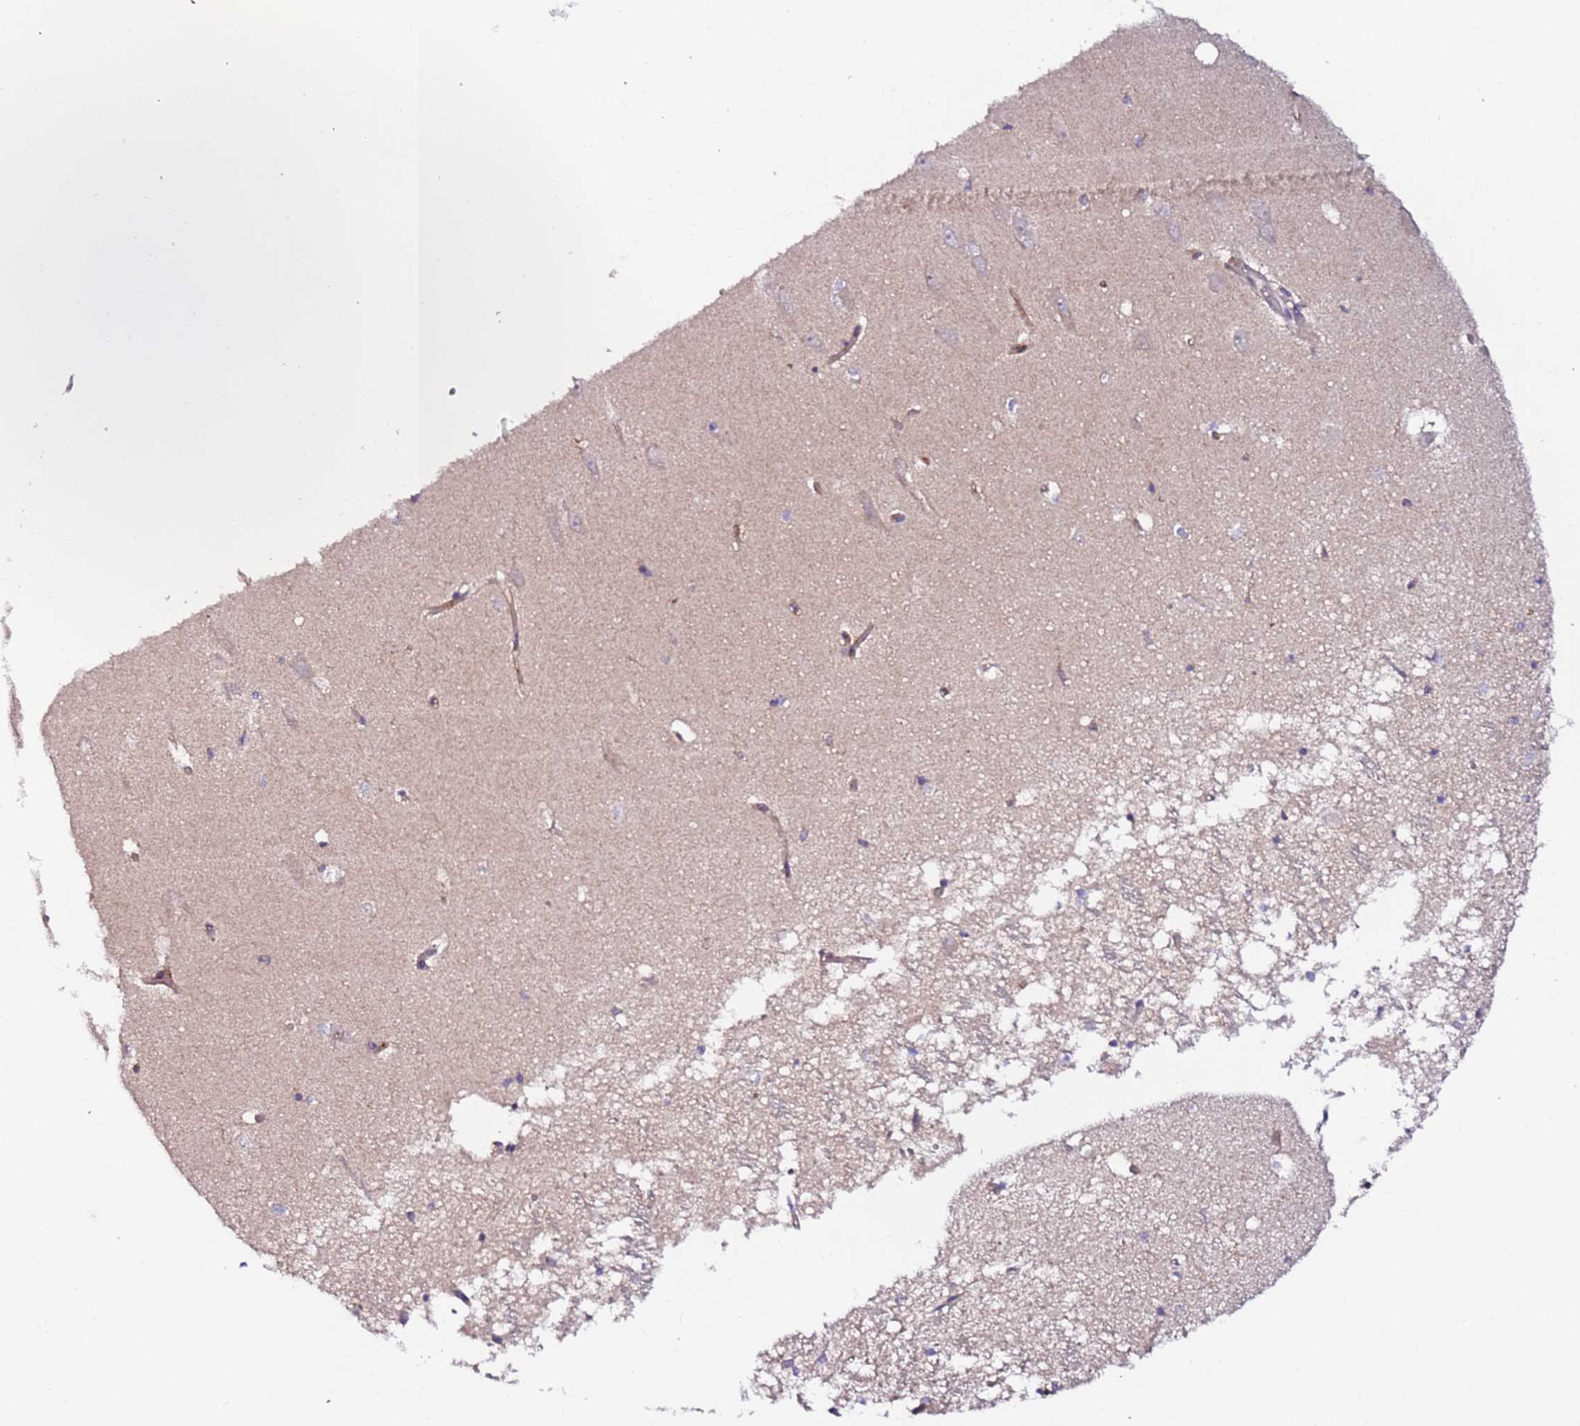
{"staining": {"intensity": "negative", "quantity": "none", "location": "none"}, "tissue": "hippocampus", "cell_type": "Glial cells", "image_type": "normal", "snomed": [{"axis": "morphology", "description": "Normal tissue, NOS"}, {"axis": "topography", "description": "Hippocampus"}], "caption": "Immunohistochemical staining of benign hippocampus demonstrates no significant positivity in glial cells.", "gene": "FLVCR1", "patient": {"sex": "male", "age": 70}}